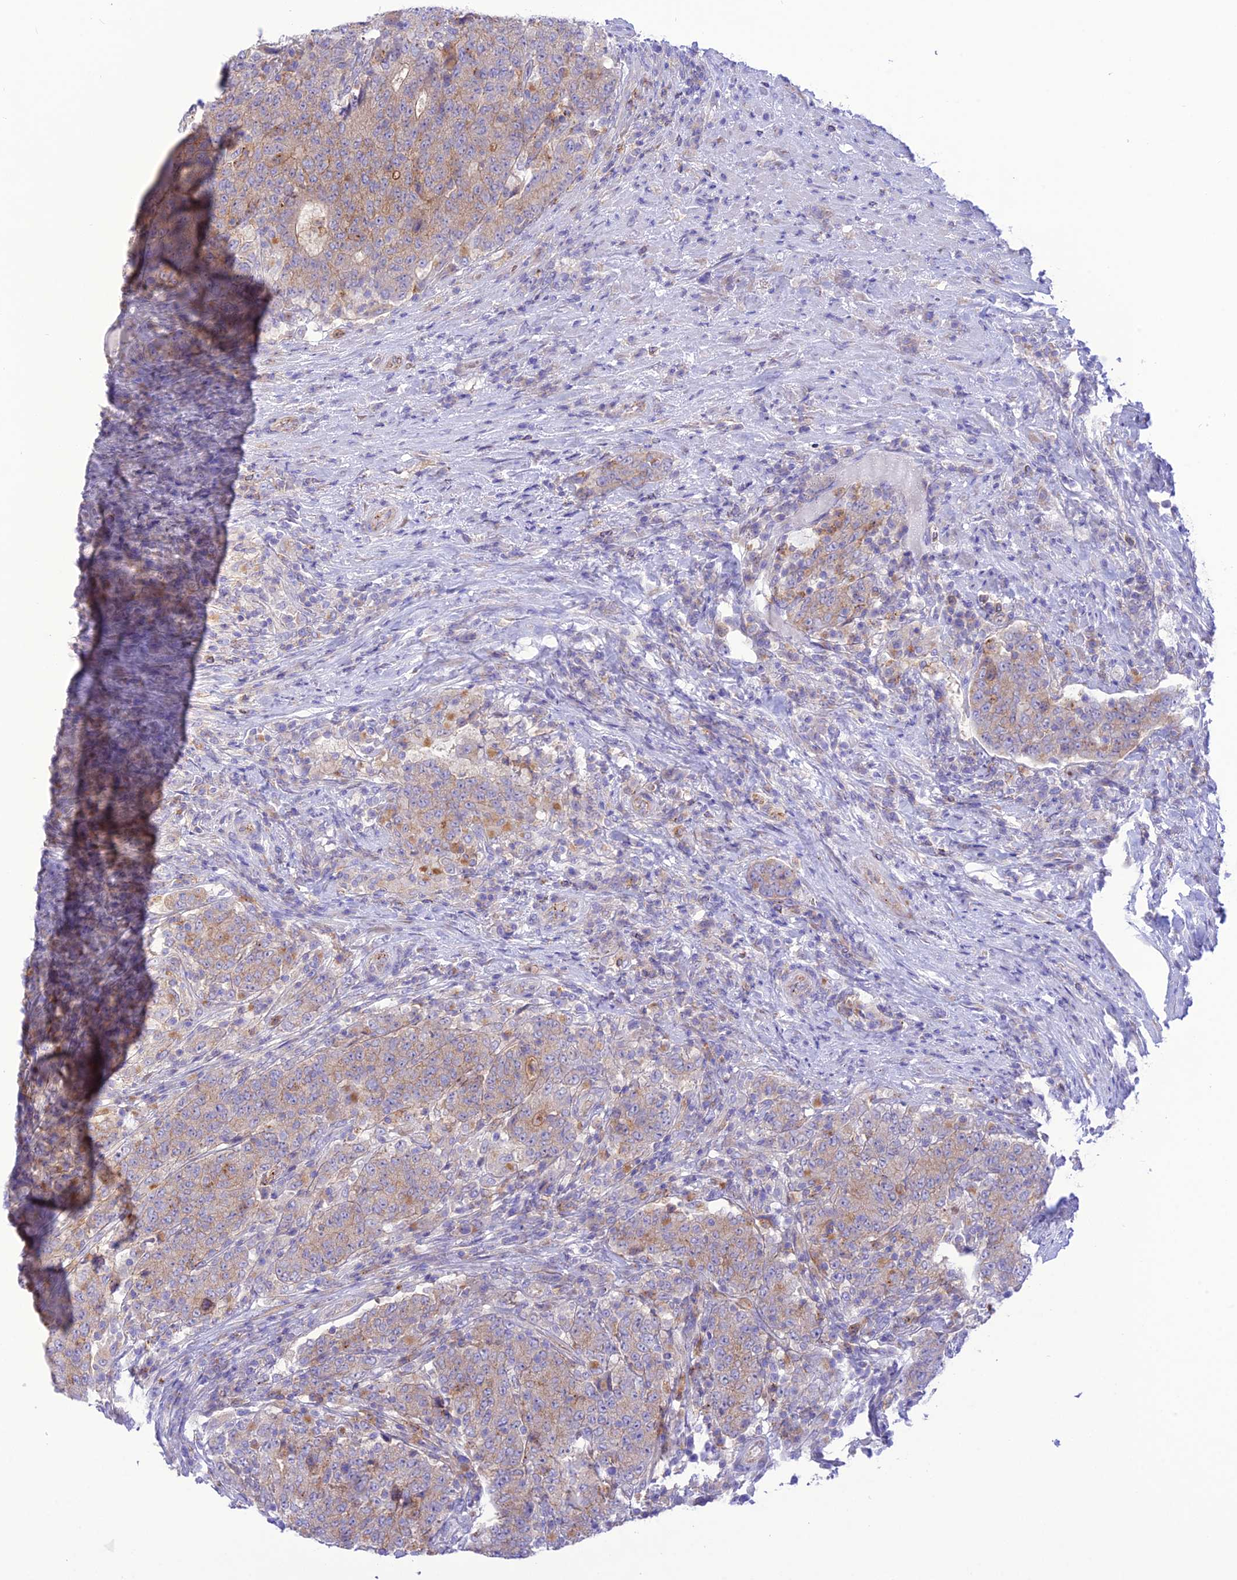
{"staining": {"intensity": "weak", "quantity": "25%-75%", "location": "cytoplasmic/membranous"}, "tissue": "colorectal cancer", "cell_type": "Tumor cells", "image_type": "cancer", "snomed": [{"axis": "morphology", "description": "Adenocarcinoma, NOS"}, {"axis": "topography", "description": "Colon"}], "caption": "DAB (3,3'-diaminobenzidine) immunohistochemical staining of human colorectal cancer (adenocarcinoma) displays weak cytoplasmic/membranous protein staining in about 25%-75% of tumor cells.", "gene": "CHSY3", "patient": {"sex": "female", "age": 75}}